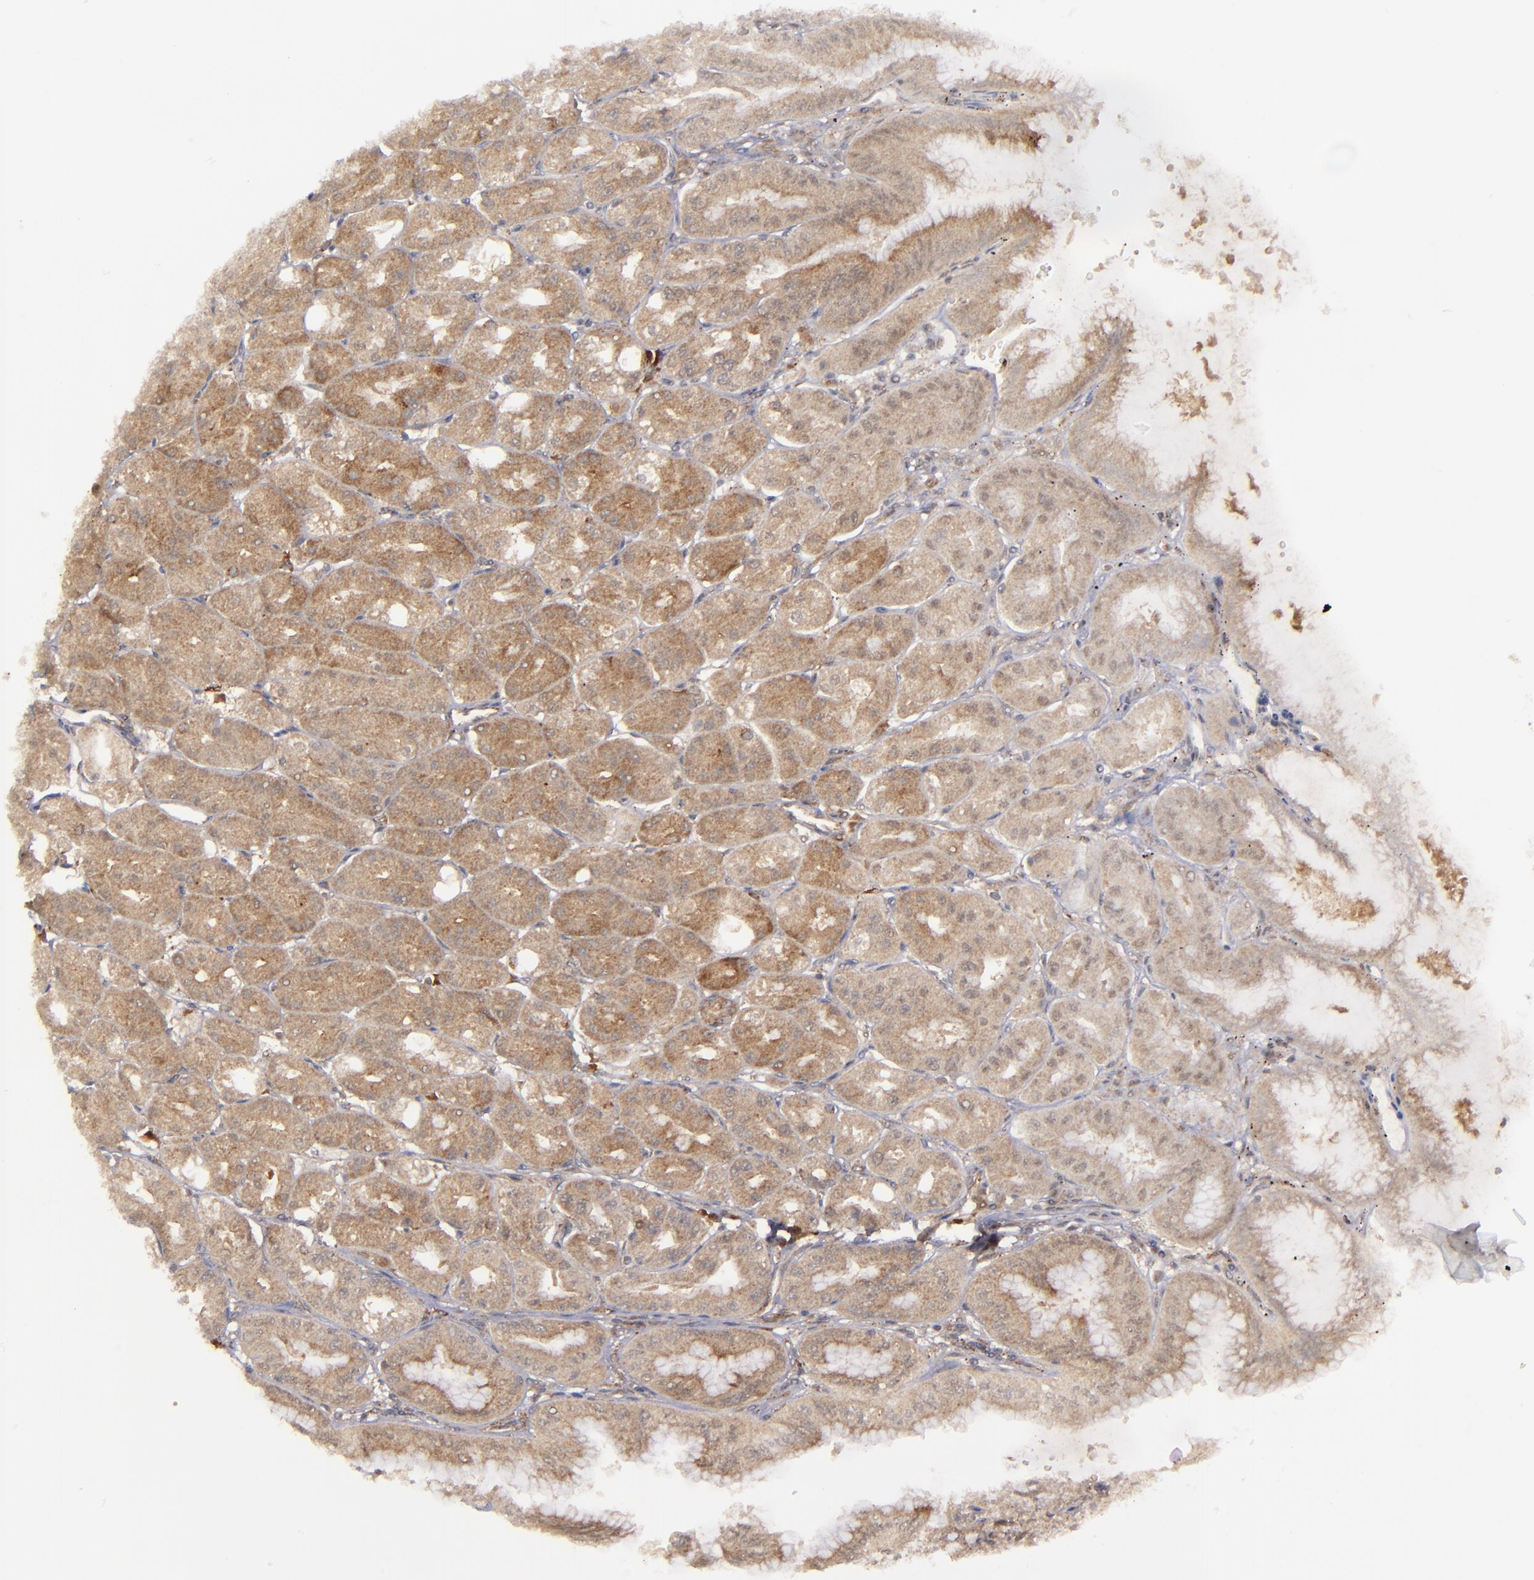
{"staining": {"intensity": "moderate", "quantity": ">75%", "location": "cytoplasmic/membranous"}, "tissue": "stomach", "cell_type": "Glandular cells", "image_type": "normal", "snomed": [{"axis": "morphology", "description": "Normal tissue, NOS"}, {"axis": "topography", "description": "Stomach, lower"}], "caption": "IHC of unremarkable stomach reveals medium levels of moderate cytoplasmic/membranous staining in approximately >75% of glandular cells.", "gene": "ZFYVE1", "patient": {"sex": "male", "age": 71}}